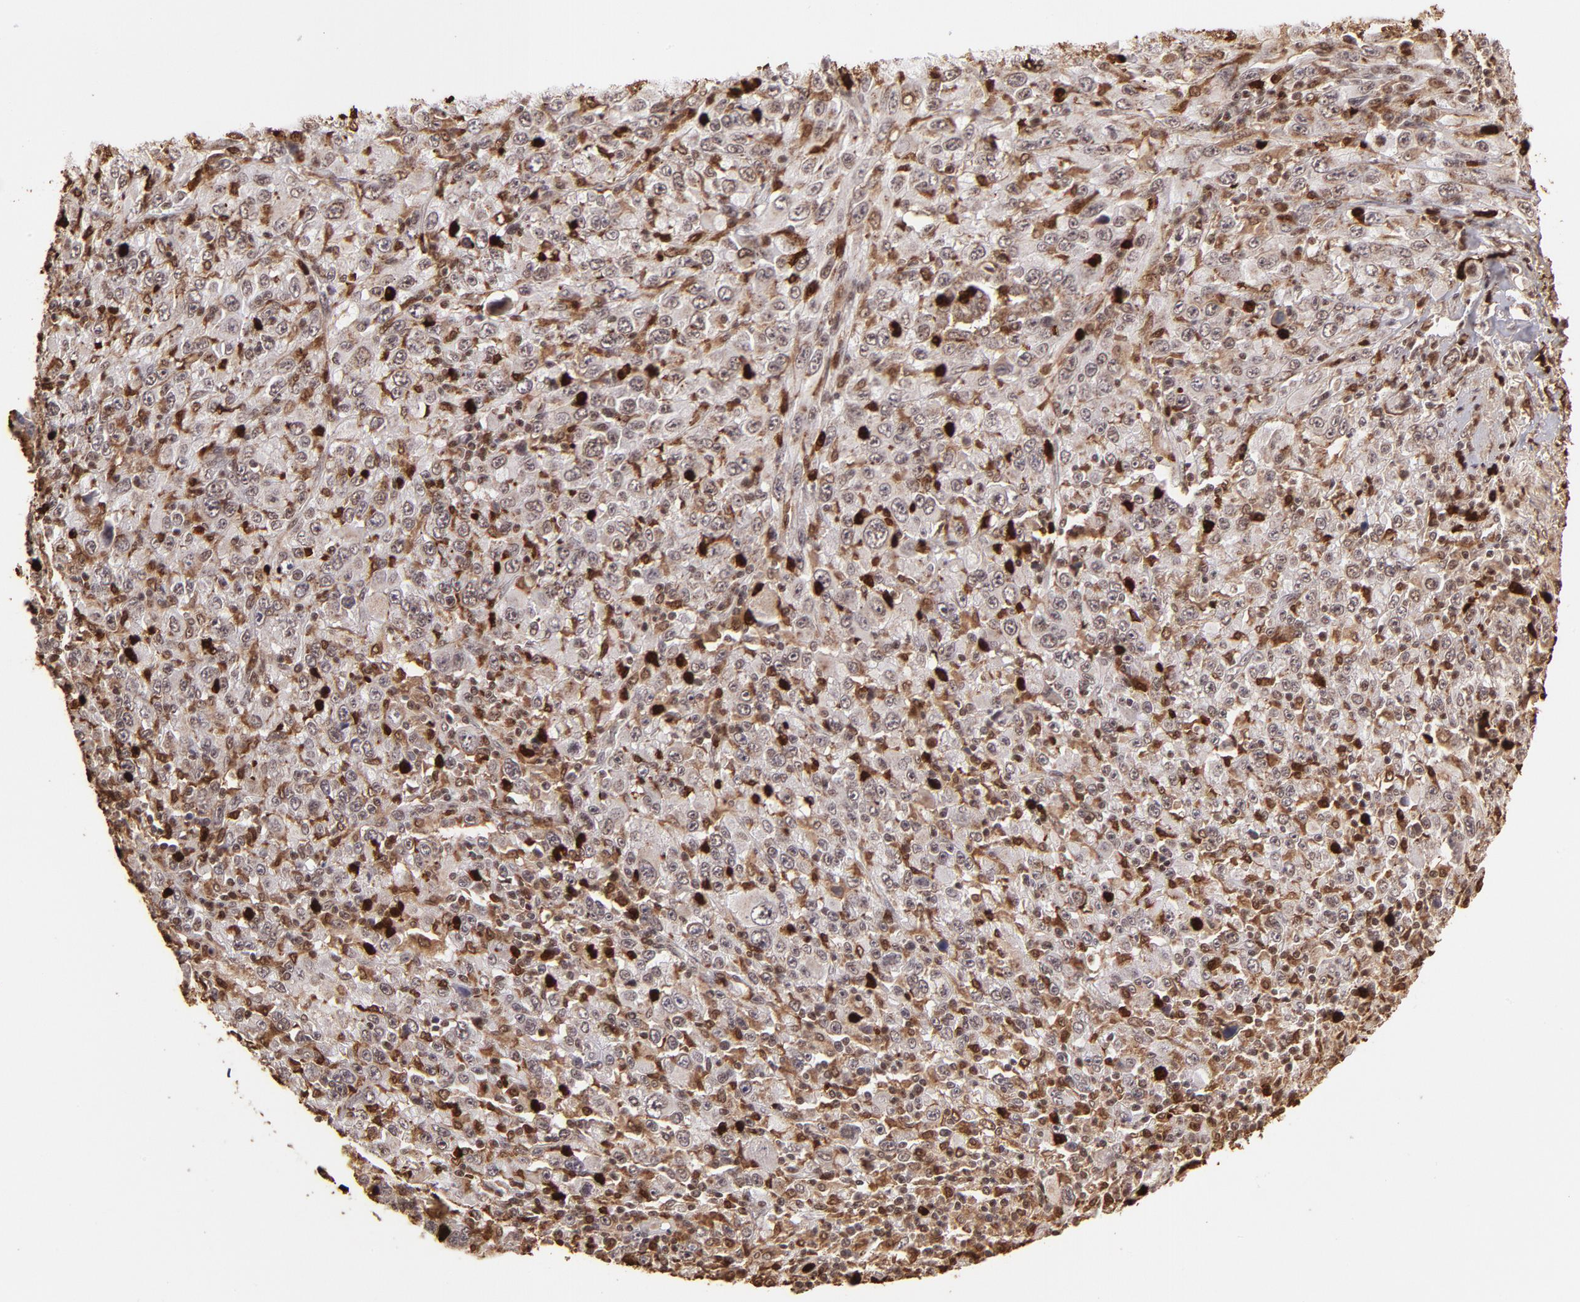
{"staining": {"intensity": "moderate", "quantity": ">75%", "location": "cytoplasmic/membranous,nuclear"}, "tissue": "melanoma", "cell_type": "Tumor cells", "image_type": "cancer", "snomed": [{"axis": "morphology", "description": "Malignant melanoma, Metastatic site"}, {"axis": "topography", "description": "Skin"}], "caption": "Brown immunohistochemical staining in human melanoma demonstrates moderate cytoplasmic/membranous and nuclear expression in approximately >75% of tumor cells.", "gene": "ZFX", "patient": {"sex": "female", "age": 56}}